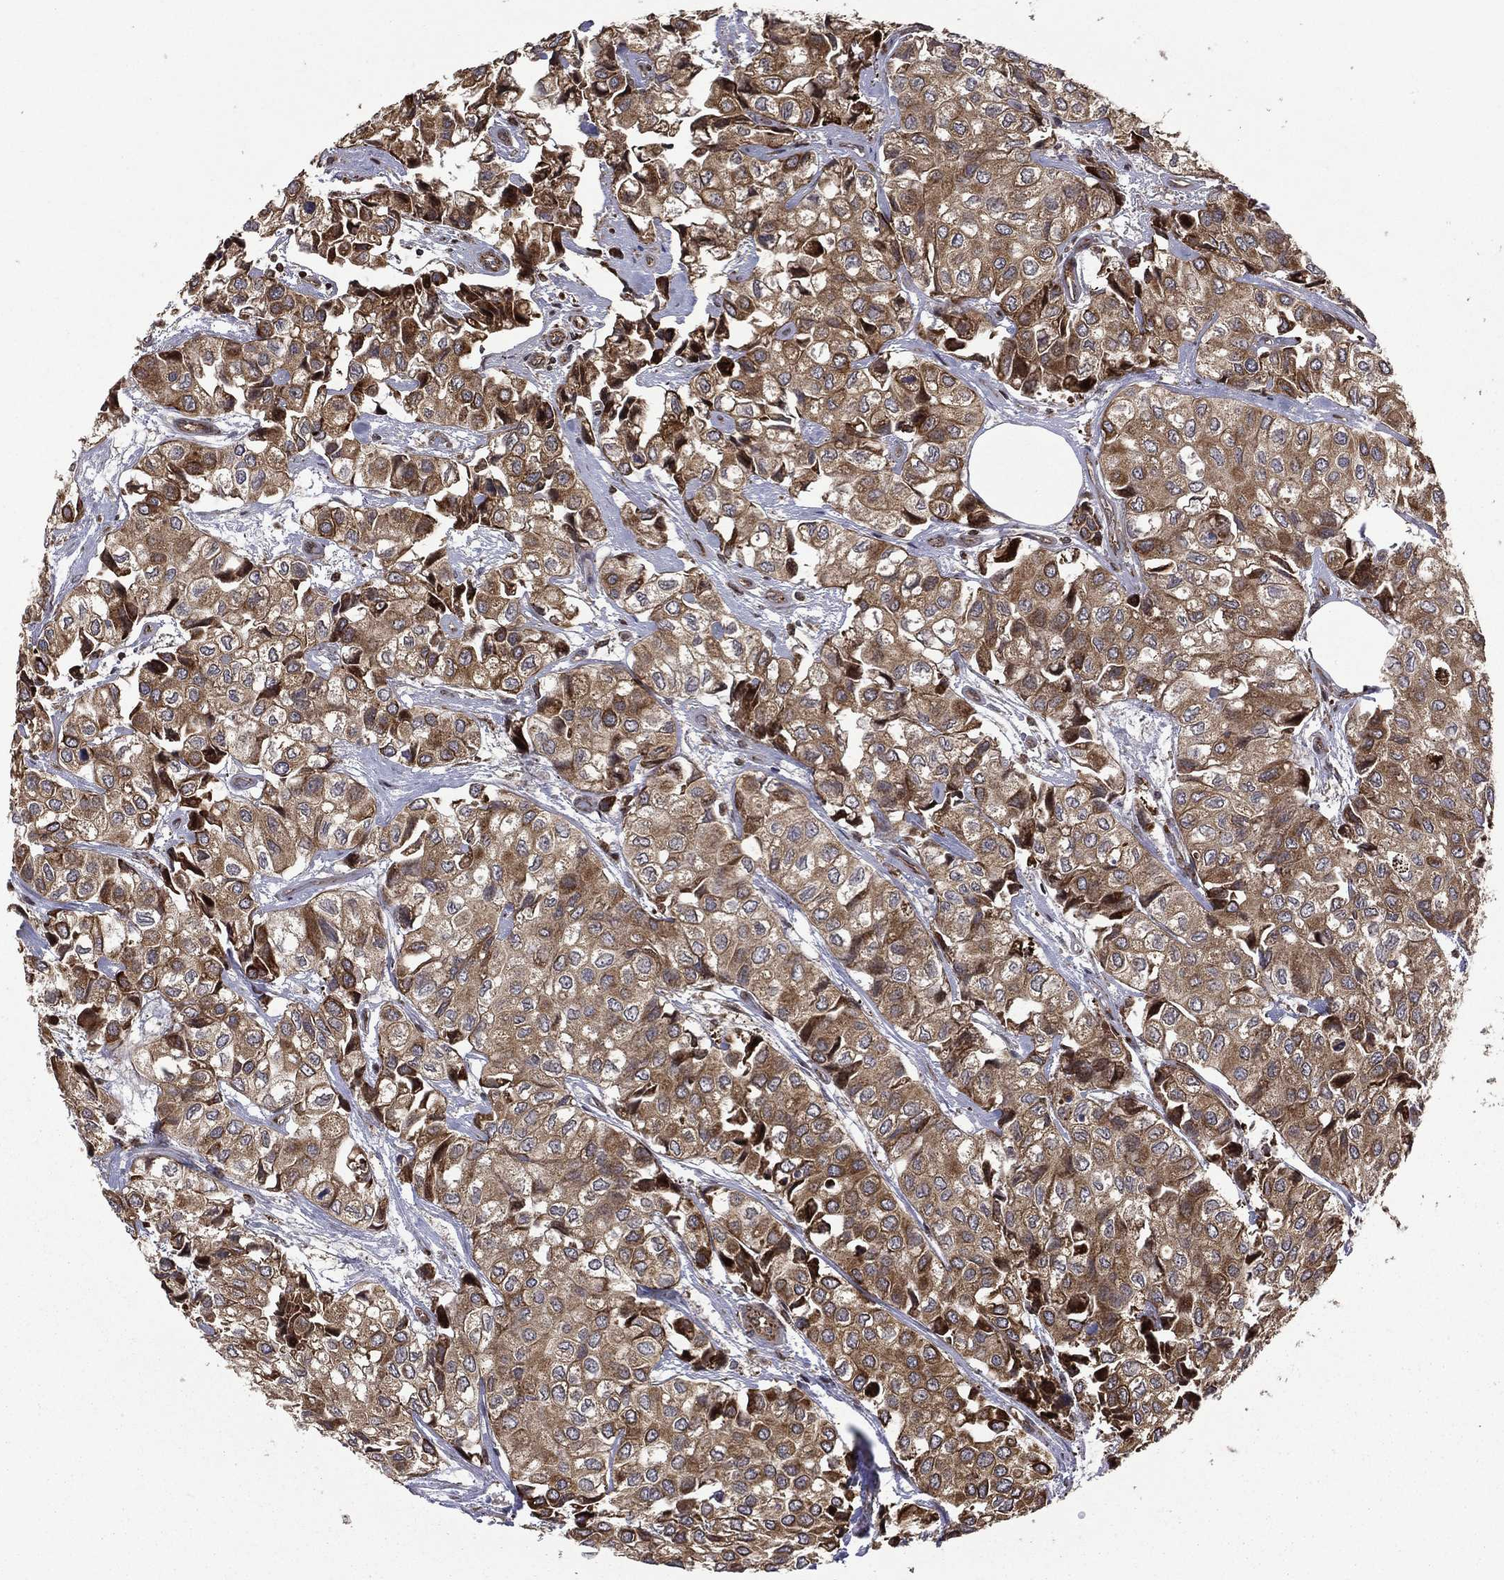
{"staining": {"intensity": "moderate", "quantity": ">75%", "location": "cytoplasmic/membranous"}, "tissue": "urothelial cancer", "cell_type": "Tumor cells", "image_type": "cancer", "snomed": [{"axis": "morphology", "description": "Urothelial carcinoma, High grade"}, {"axis": "topography", "description": "Urinary bladder"}], "caption": "A high-resolution image shows immunohistochemistry (IHC) staining of urothelial carcinoma (high-grade), which reveals moderate cytoplasmic/membranous positivity in about >75% of tumor cells. Immunohistochemistry (ihc) stains the protein of interest in brown and the nuclei are stained blue.", "gene": "GIMAP6", "patient": {"sex": "male", "age": 73}}